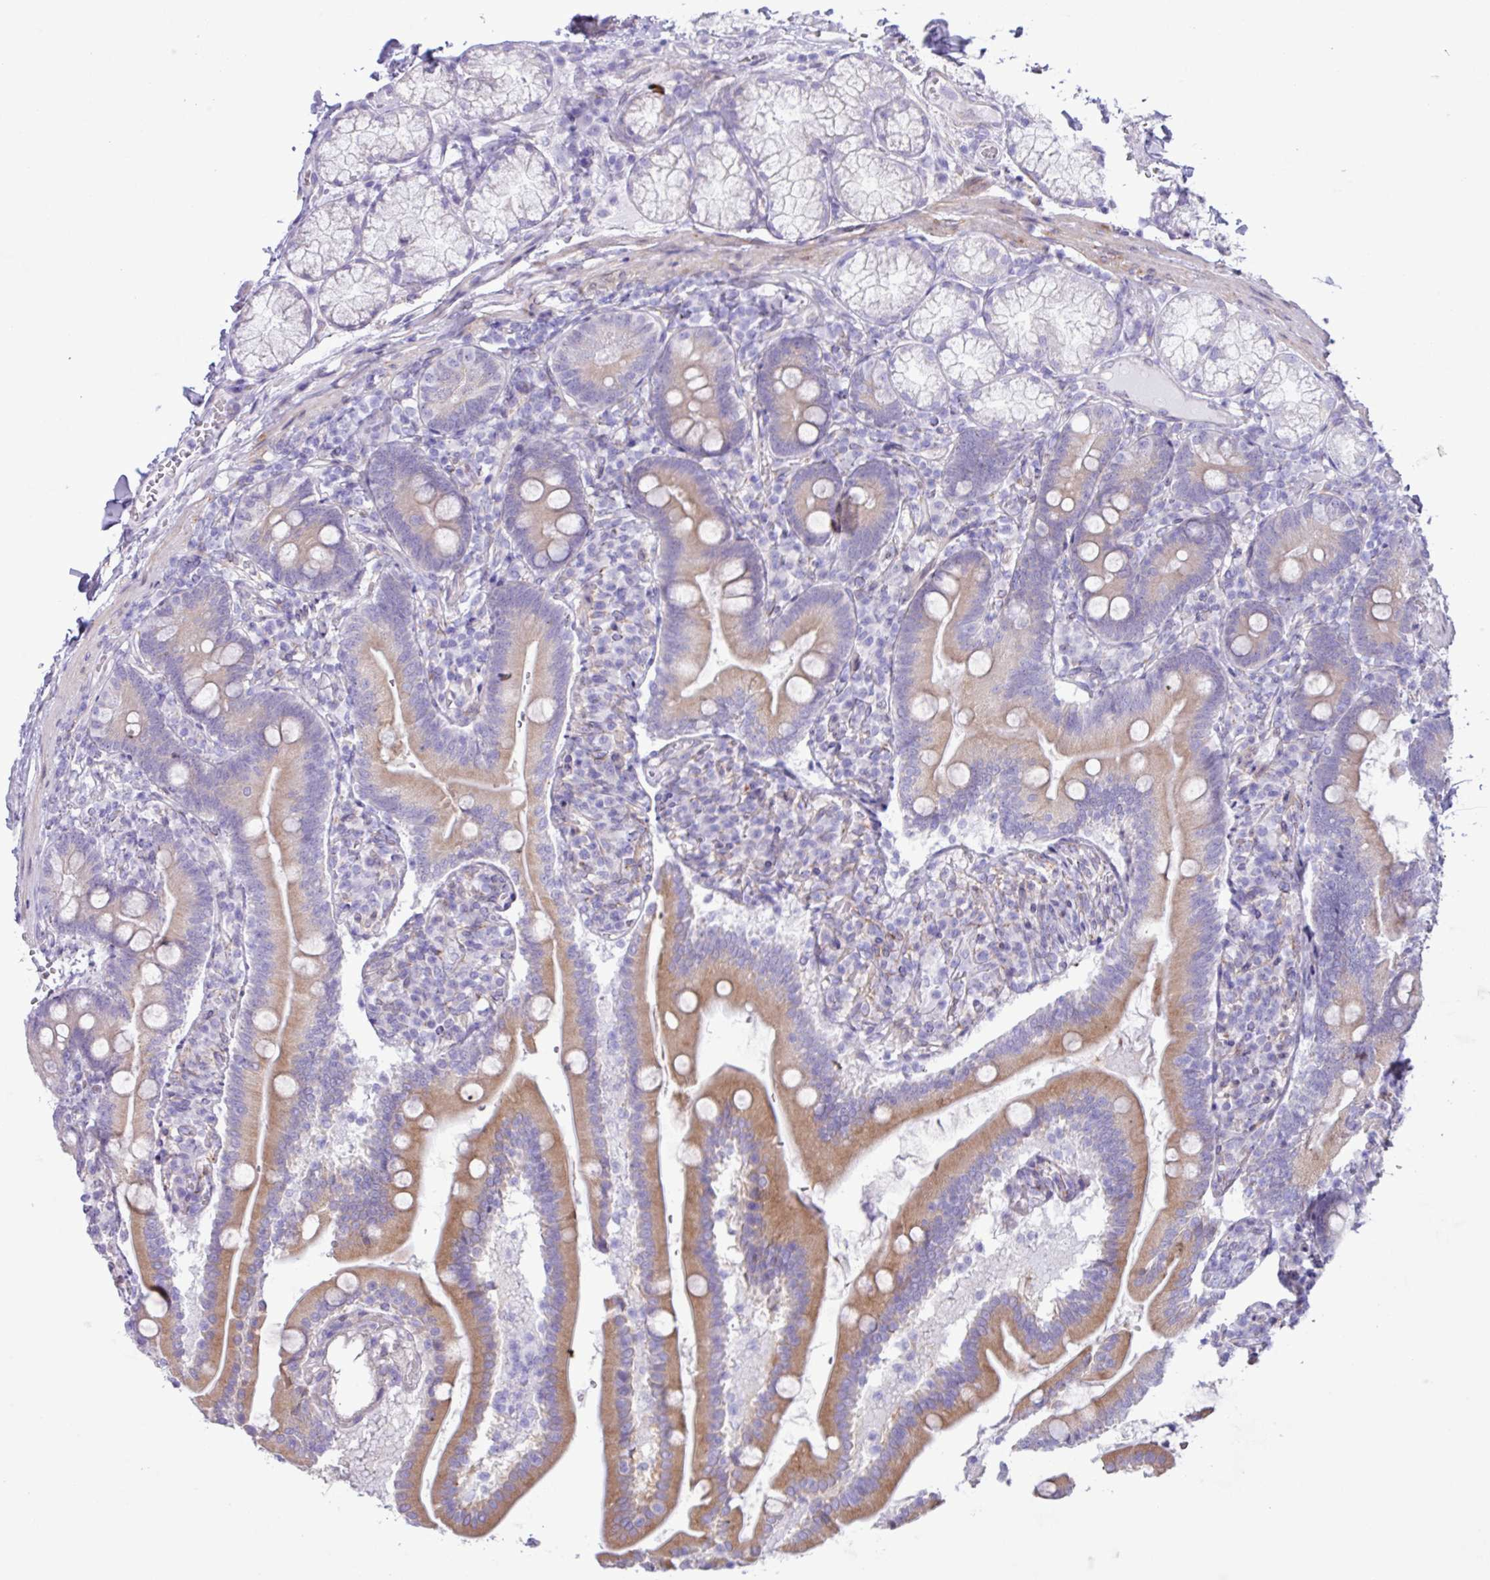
{"staining": {"intensity": "moderate", "quantity": ">75%", "location": "cytoplasmic/membranous"}, "tissue": "duodenum", "cell_type": "Glandular cells", "image_type": "normal", "snomed": [{"axis": "morphology", "description": "Normal tissue, NOS"}, {"axis": "topography", "description": "Duodenum"}], "caption": "Immunohistochemistry photomicrograph of benign duodenum: duodenum stained using immunohistochemistry reveals medium levels of moderate protein expression localized specifically in the cytoplasmic/membranous of glandular cells, appearing as a cytoplasmic/membranous brown color.", "gene": "SLC38A1", "patient": {"sex": "female", "age": 67}}